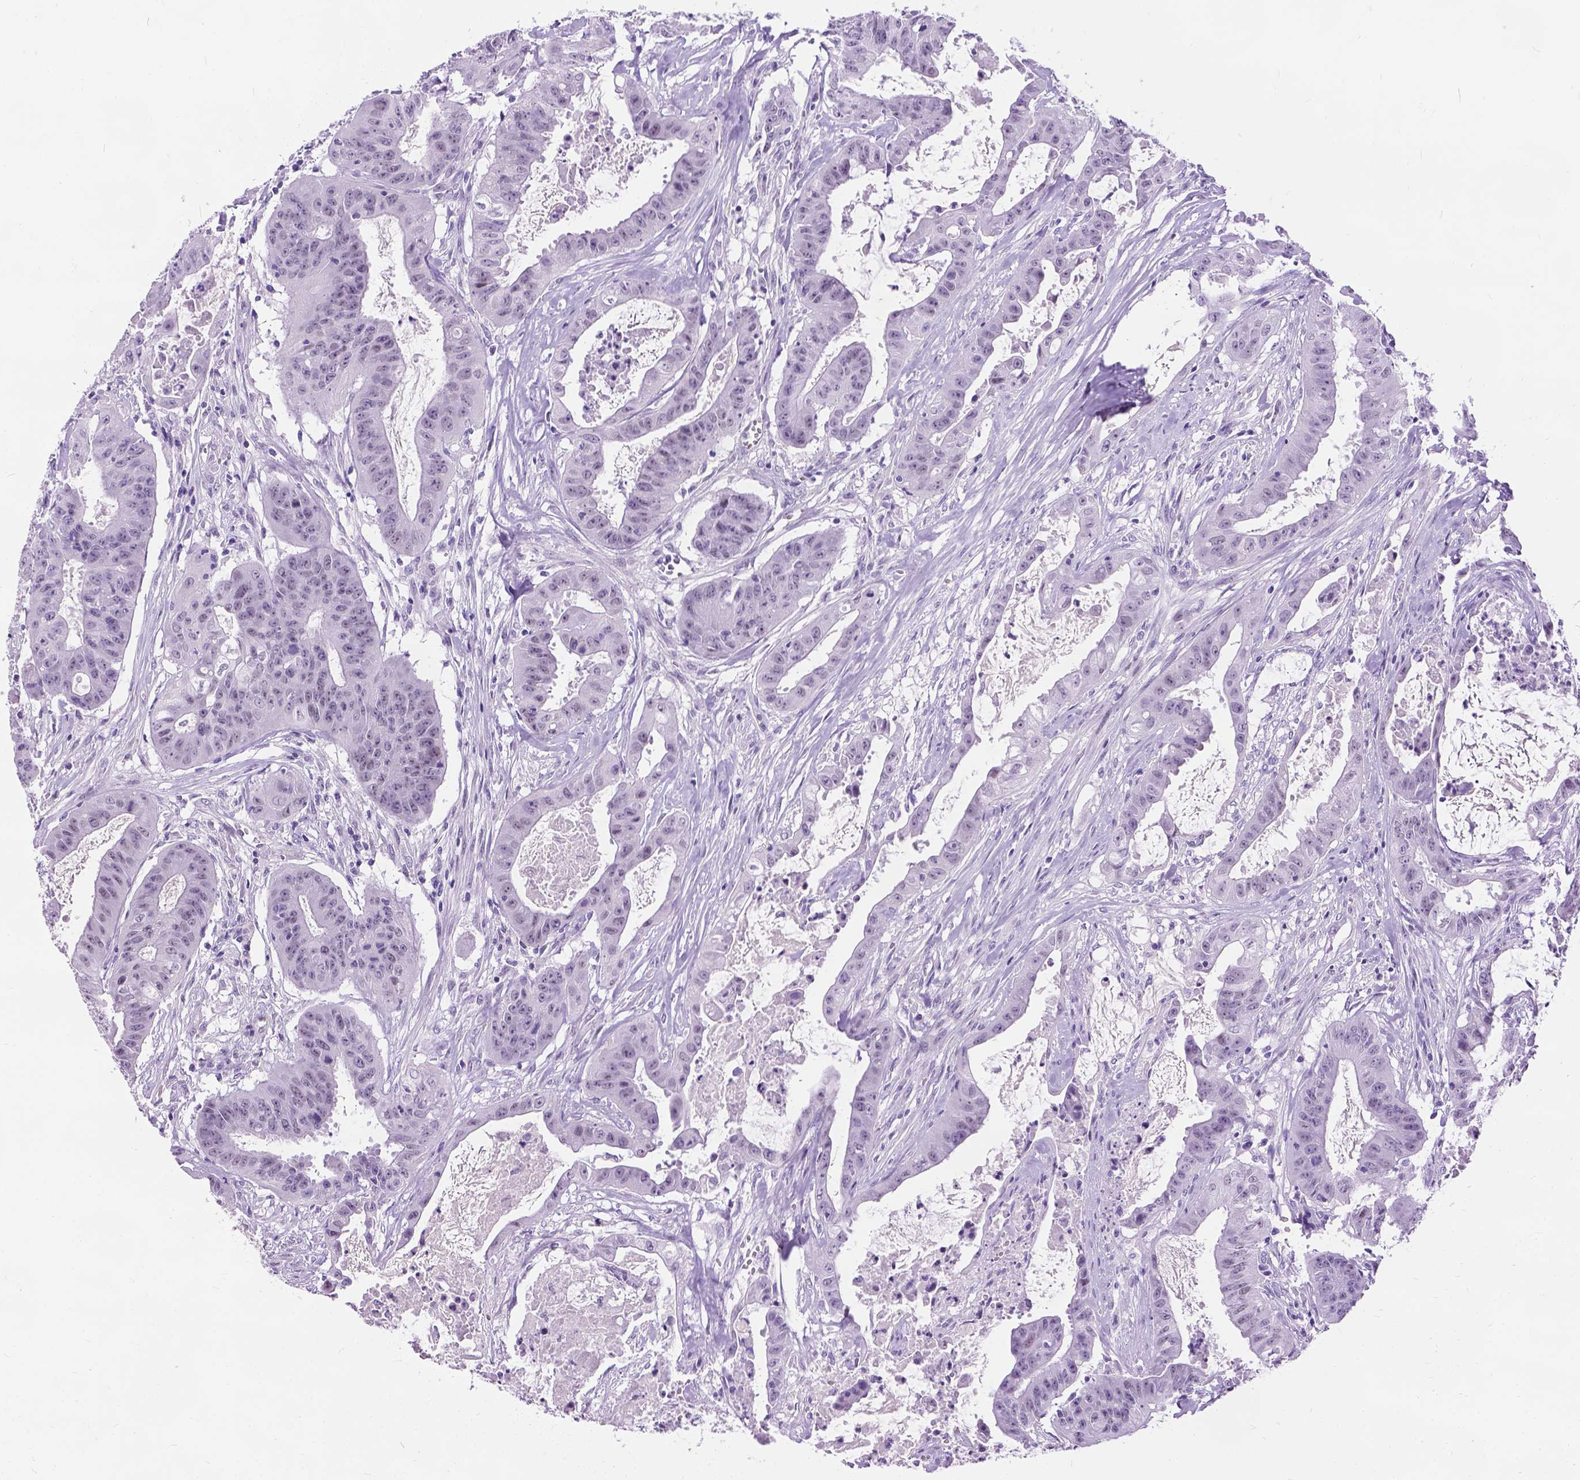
{"staining": {"intensity": "negative", "quantity": "none", "location": "none"}, "tissue": "colorectal cancer", "cell_type": "Tumor cells", "image_type": "cancer", "snomed": [{"axis": "morphology", "description": "Adenocarcinoma, NOS"}, {"axis": "topography", "description": "Colon"}], "caption": "This photomicrograph is of colorectal cancer (adenocarcinoma) stained with IHC to label a protein in brown with the nuclei are counter-stained blue. There is no expression in tumor cells.", "gene": "PROB1", "patient": {"sex": "male", "age": 33}}